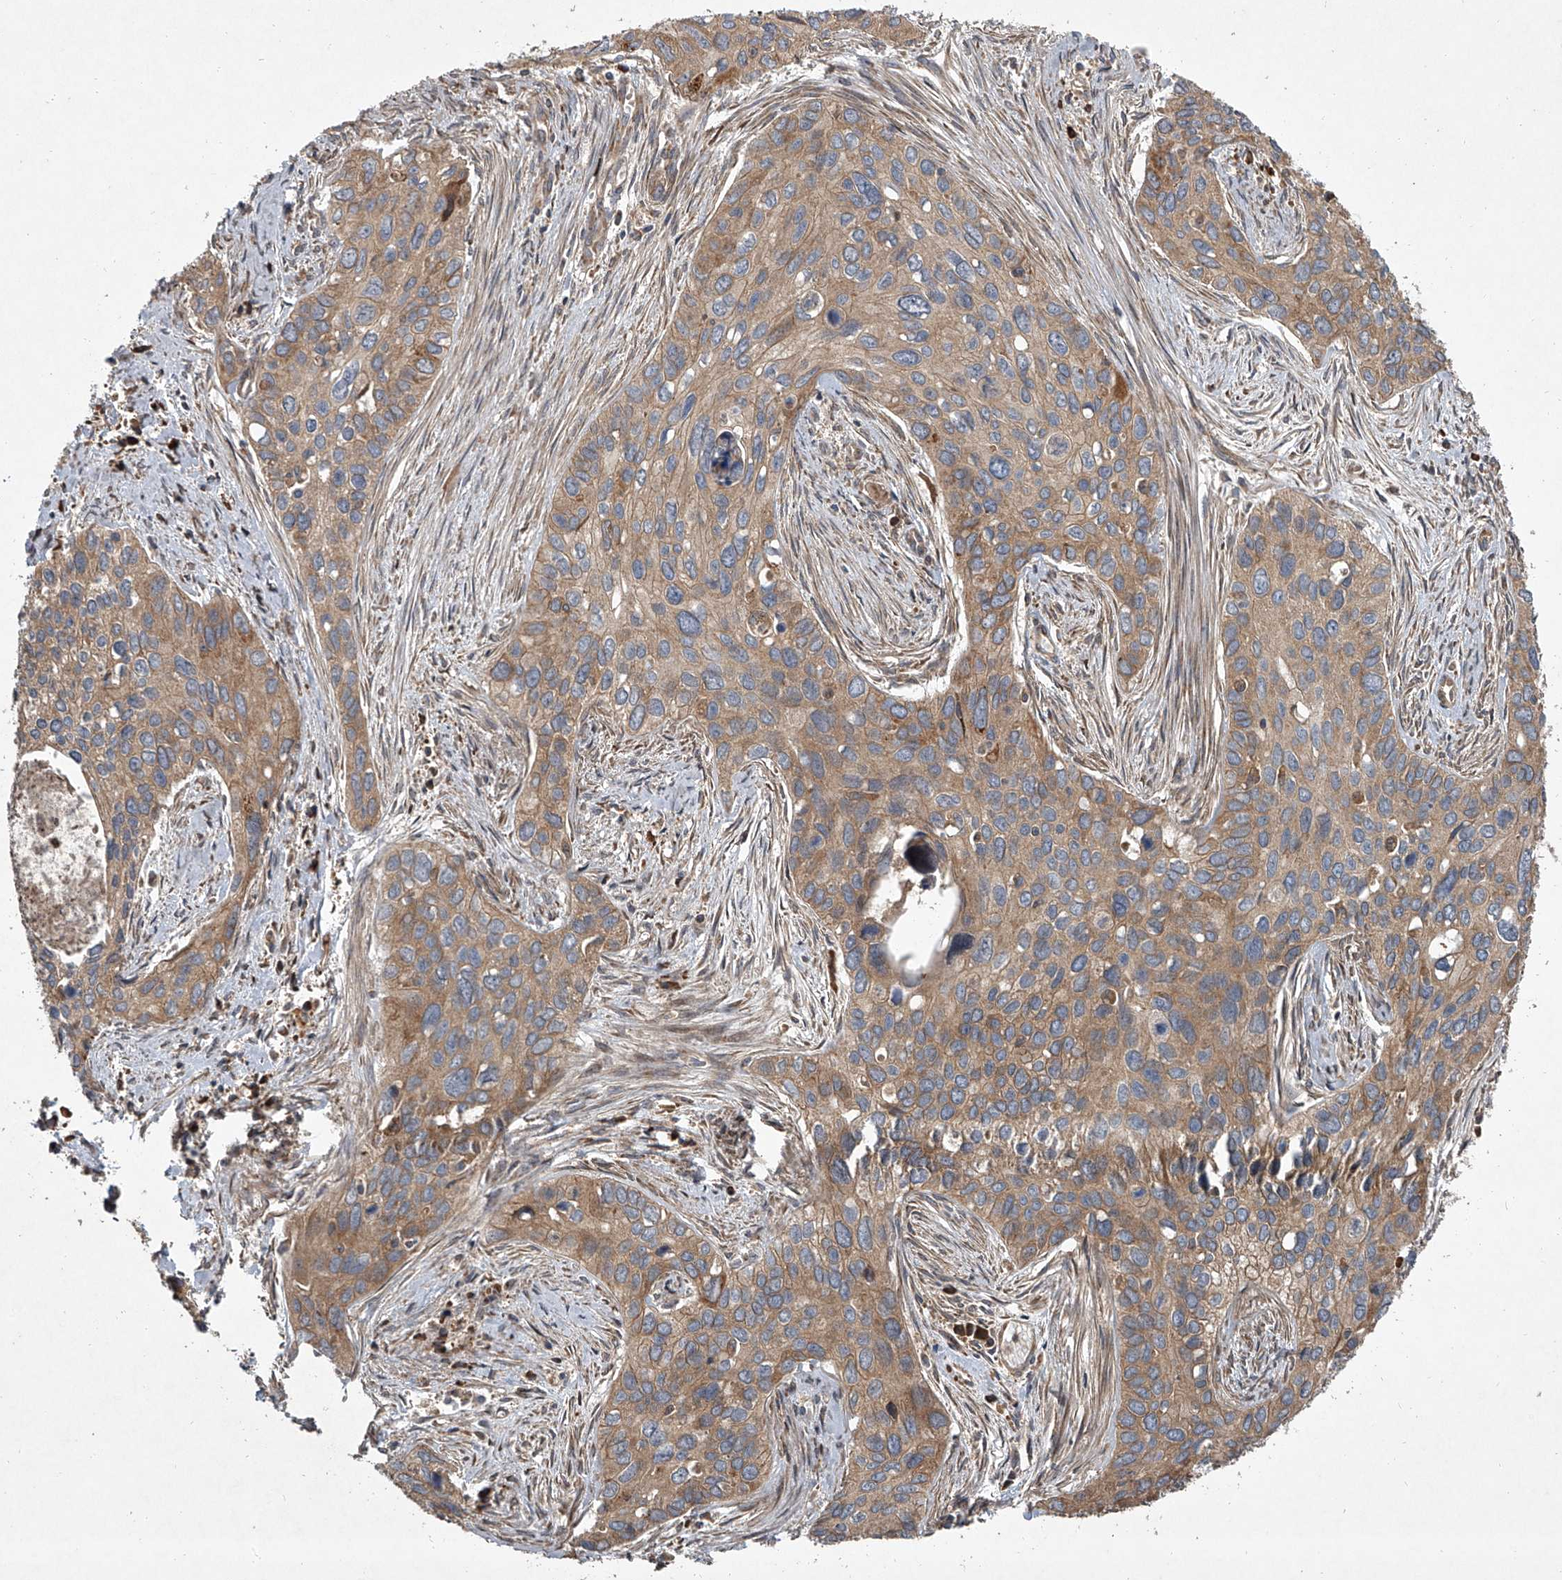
{"staining": {"intensity": "moderate", "quantity": ">75%", "location": "cytoplasmic/membranous"}, "tissue": "cervical cancer", "cell_type": "Tumor cells", "image_type": "cancer", "snomed": [{"axis": "morphology", "description": "Squamous cell carcinoma, NOS"}, {"axis": "topography", "description": "Cervix"}], "caption": "Approximately >75% of tumor cells in cervical cancer (squamous cell carcinoma) show moderate cytoplasmic/membranous protein expression as visualized by brown immunohistochemical staining.", "gene": "EVA1C", "patient": {"sex": "female", "age": 55}}